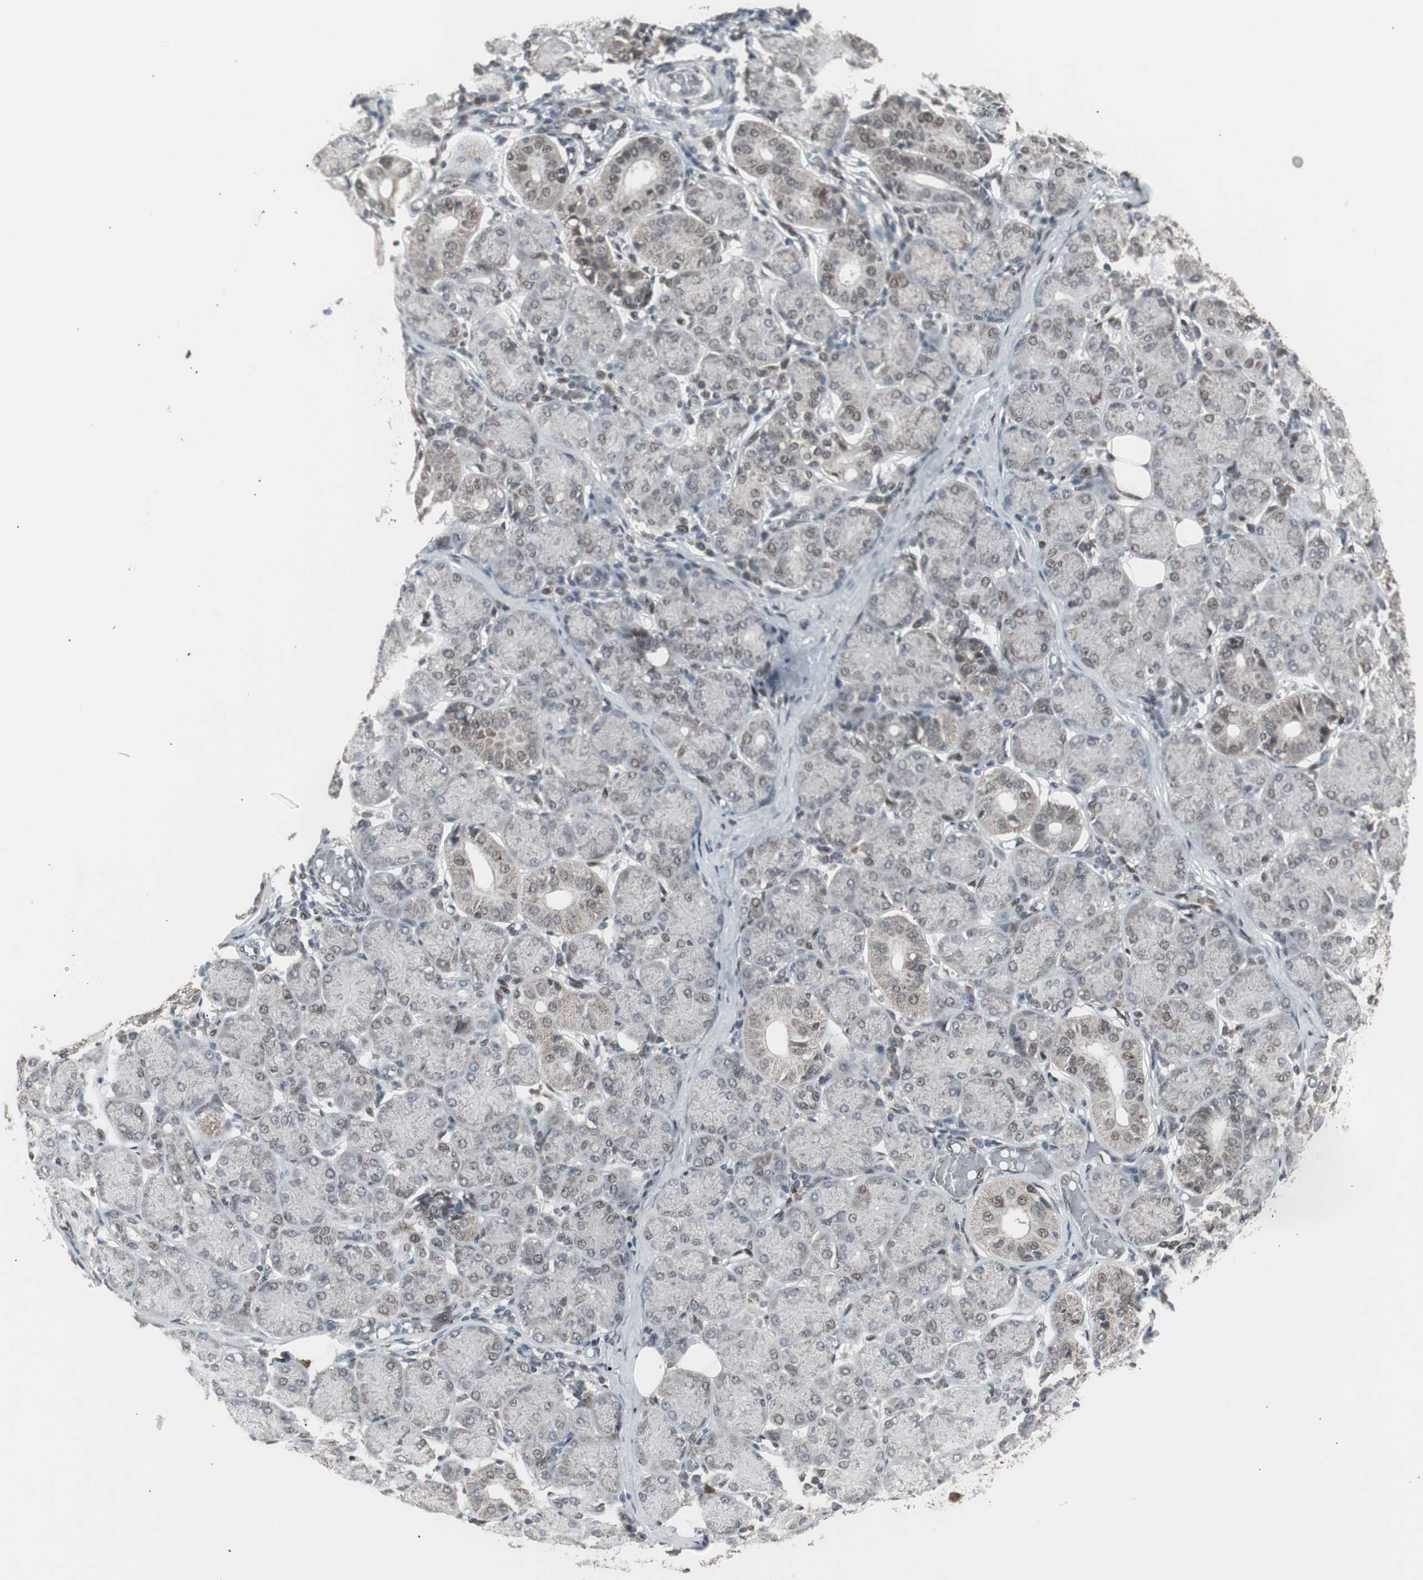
{"staining": {"intensity": "weak", "quantity": "25%-75%", "location": "nuclear"}, "tissue": "salivary gland", "cell_type": "Glandular cells", "image_type": "normal", "snomed": [{"axis": "morphology", "description": "Normal tissue, NOS"}, {"axis": "topography", "description": "Salivary gland"}], "caption": "Protein analysis of unremarkable salivary gland exhibits weak nuclear expression in about 25%-75% of glandular cells.", "gene": "RXRA", "patient": {"sex": "female", "age": 24}}